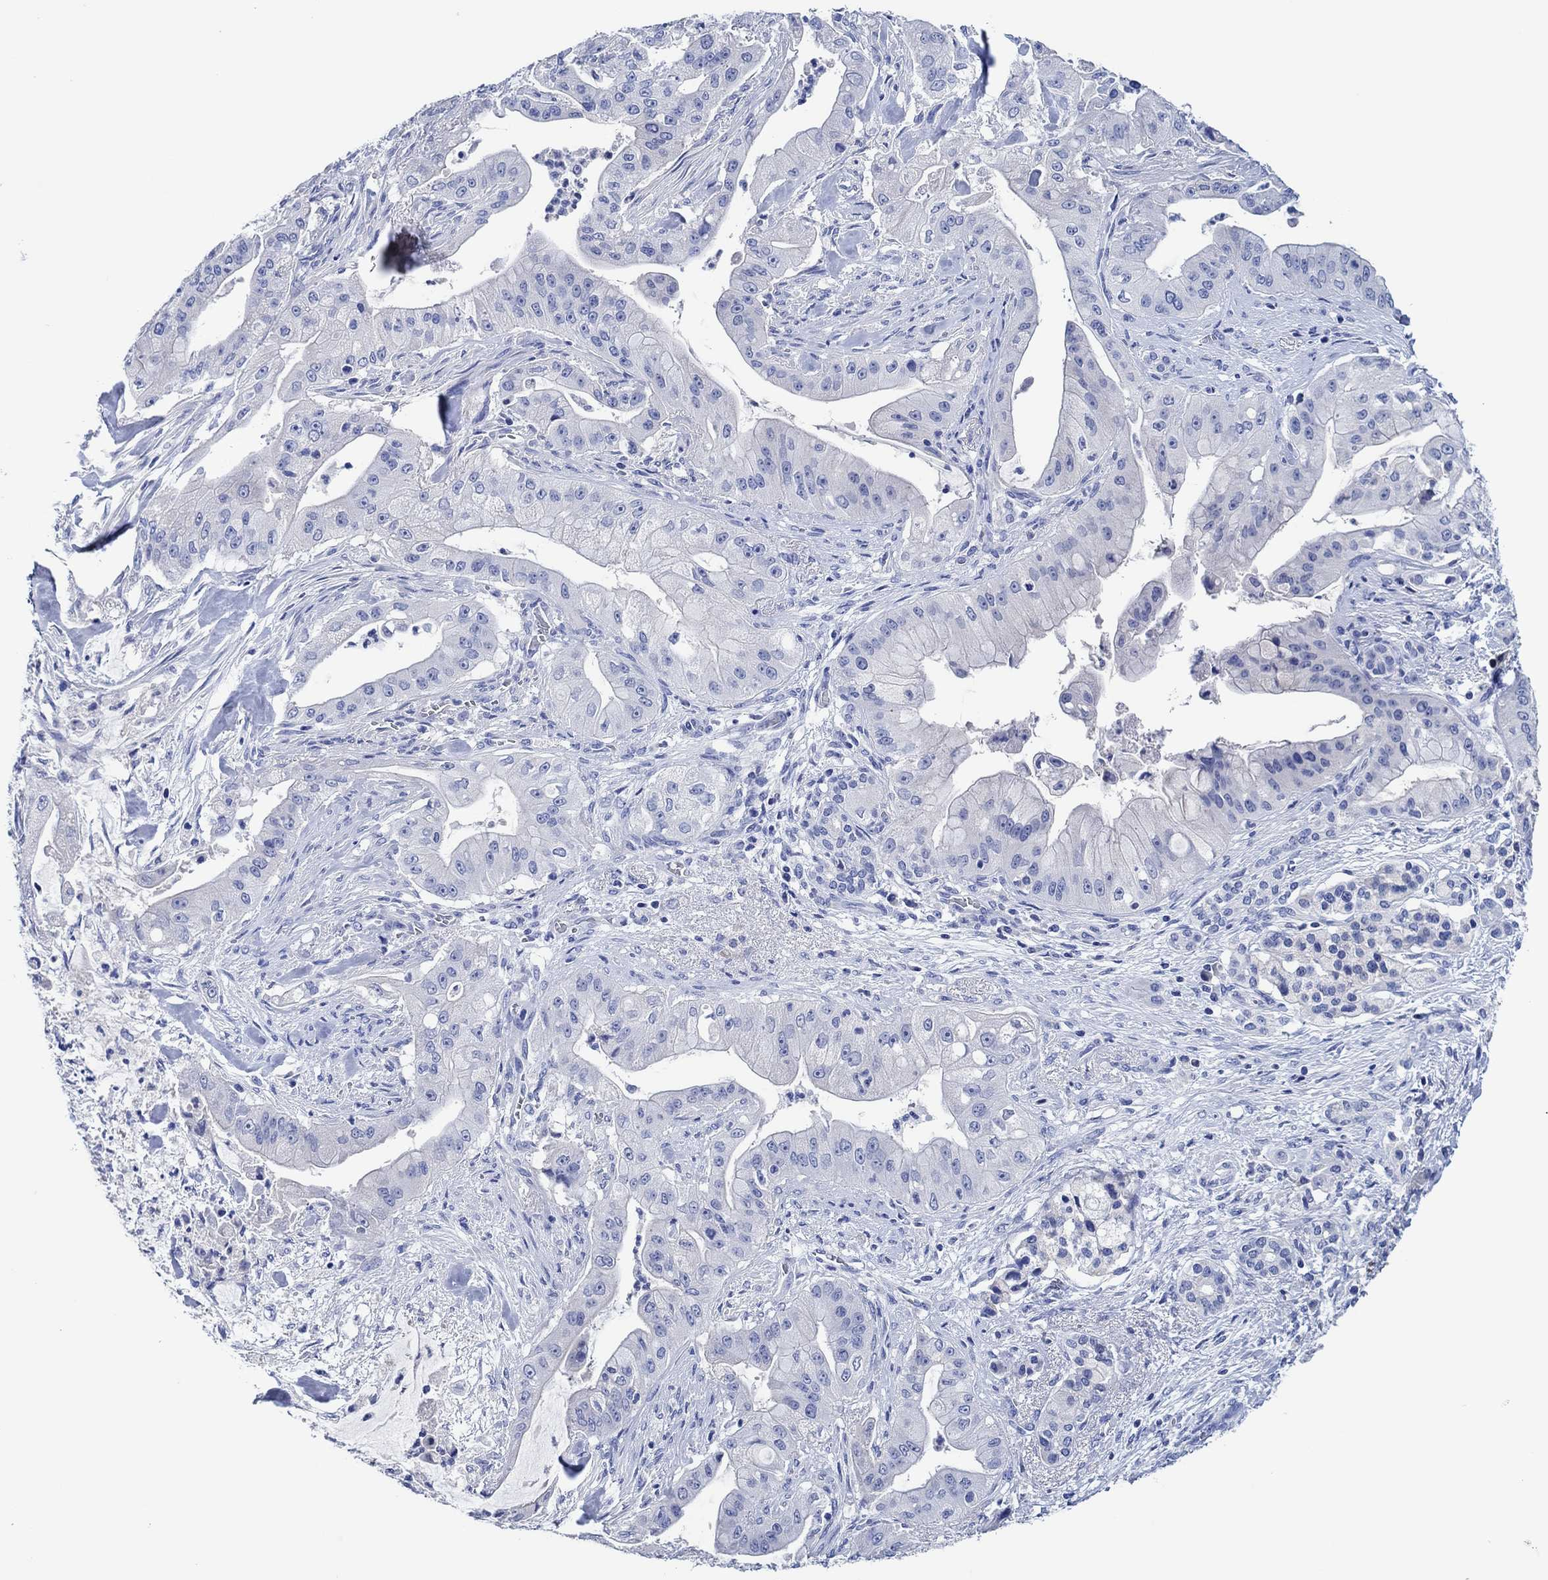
{"staining": {"intensity": "negative", "quantity": "none", "location": "none"}, "tissue": "pancreatic cancer", "cell_type": "Tumor cells", "image_type": "cancer", "snomed": [{"axis": "morphology", "description": "Normal tissue, NOS"}, {"axis": "morphology", "description": "Inflammation, NOS"}, {"axis": "morphology", "description": "Adenocarcinoma, NOS"}, {"axis": "topography", "description": "Pancreas"}], "caption": "IHC of pancreatic cancer displays no staining in tumor cells.", "gene": "CPNE6", "patient": {"sex": "male", "age": 57}}